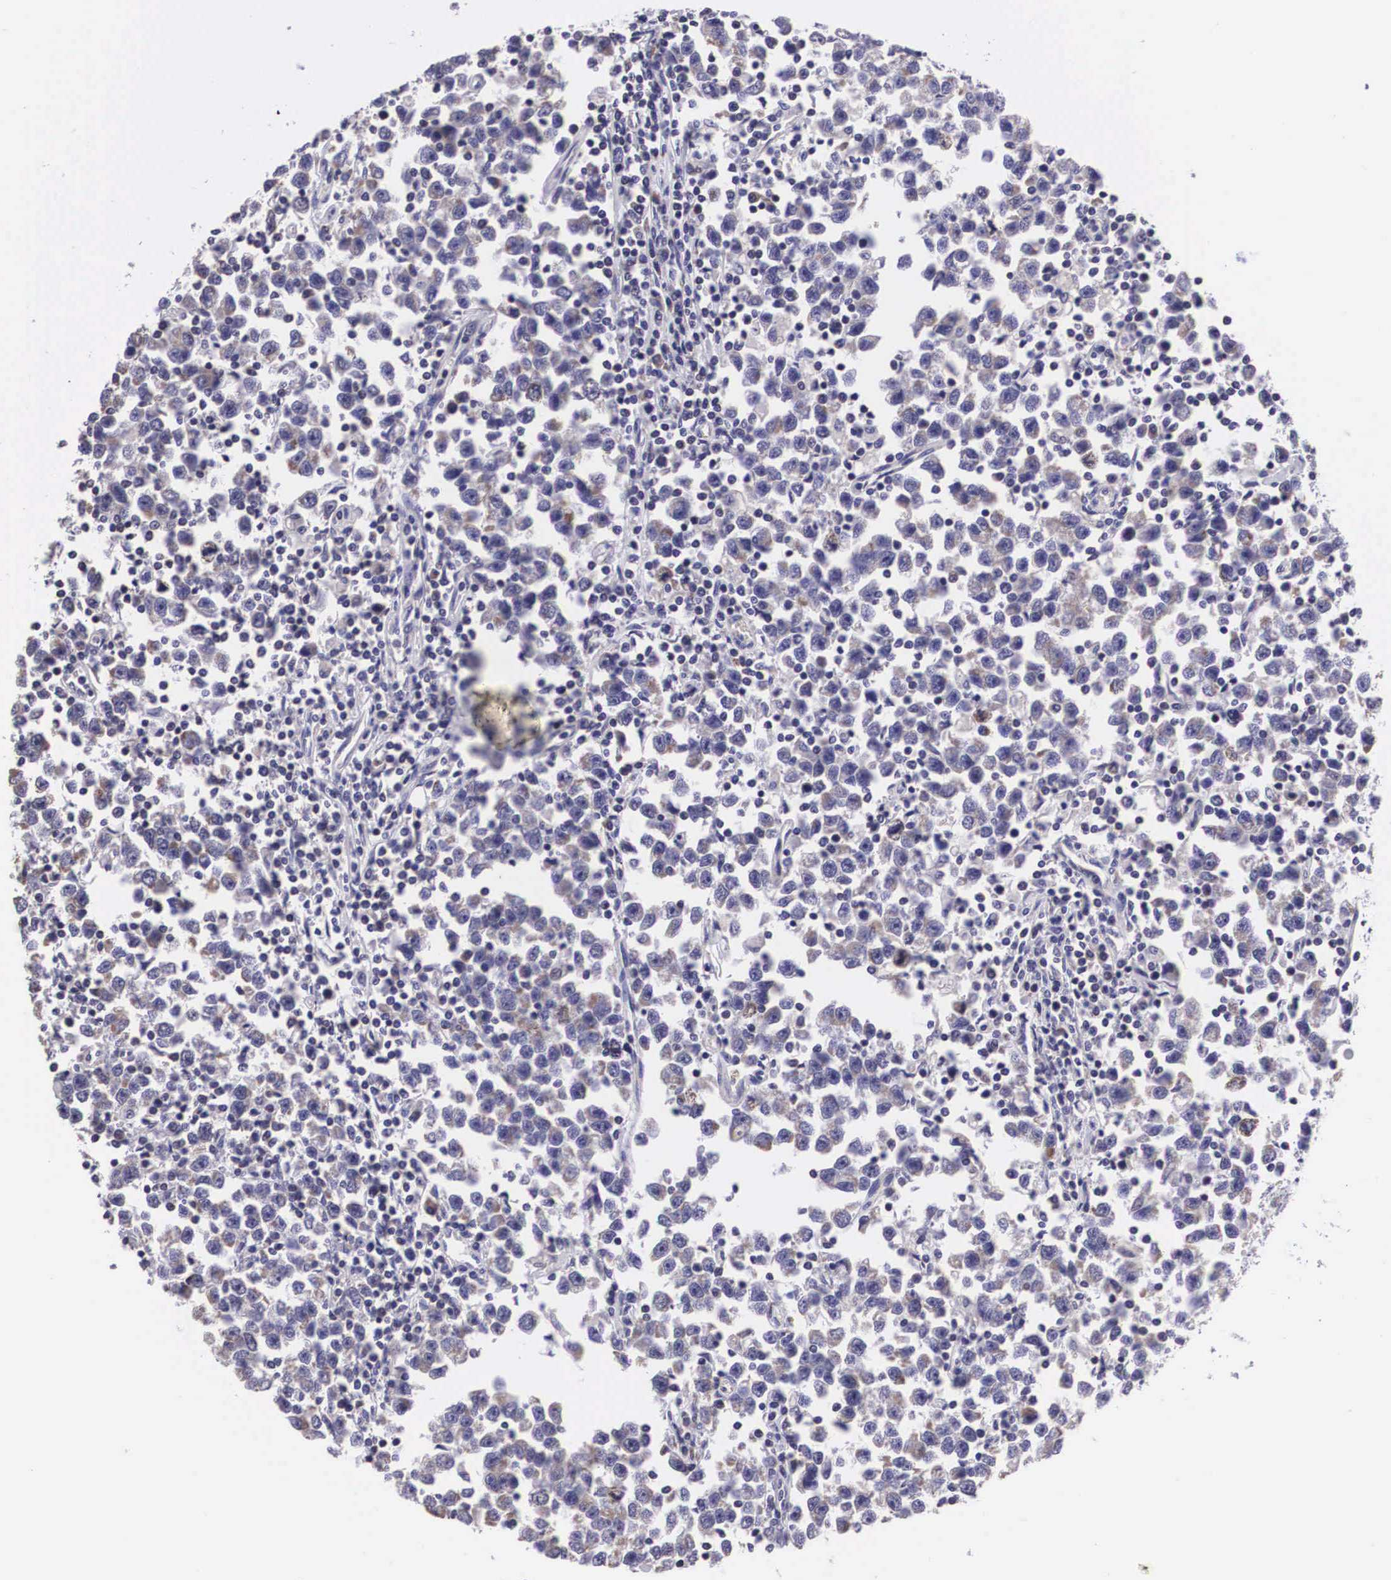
{"staining": {"intensity": "negative", "quantity": "none", "location": "none"}, "tissue": "testis cancer", "cell_type": "Tumor cells", "image_type": "cancer", "snomed": [{"axis": "morphology", "description": "Seminoma, NOS"}, {"axis": "topography", "description": "Testis"}], "caption": "This is a histopathology image of immunohistochemistry staining of testis seminoma, which shows no expression in tumor cells. (DAB (3,3'-diaminobenzidine) IHC, high magnification).", "gene": "ARG2", "patient": {"sex": "male", "age": 43}}